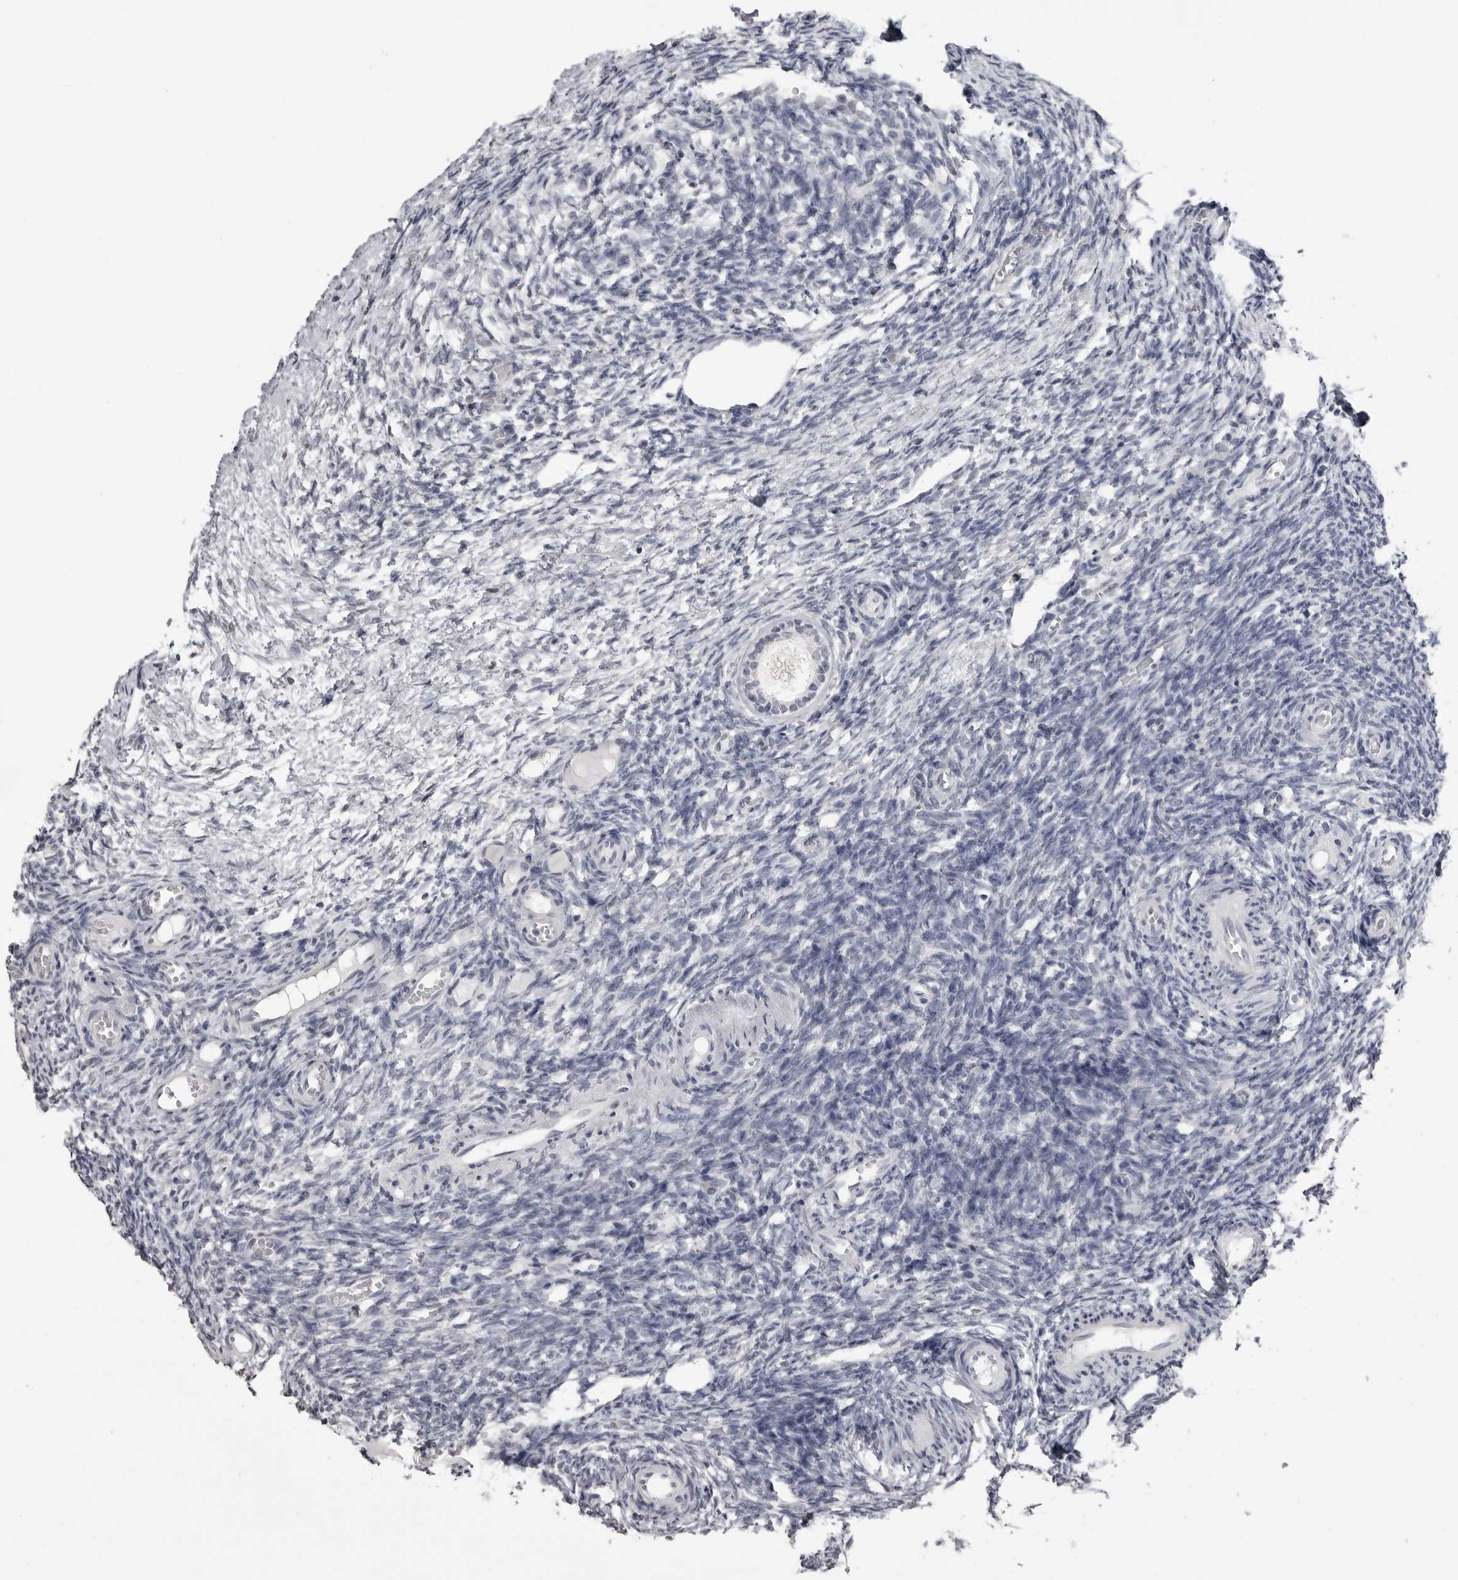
{"staining": {"intensity": "negative", "quantity": "none", "location": "none"}, "tissue": "ovary", "cell_type": "Follicle cells", "image_type": "normal", "snomed": [{"axis": "morphology", "description": "Normal tissue, NOS"}, {"axis": "topography", "description": "Ovary"}], "caption": "Immunohistochemistry (IHC) of benign ovary demonstrates no expression in follicle cells.", "gene": "GPN2", "patient": {"sex": "female", "age": 35}}